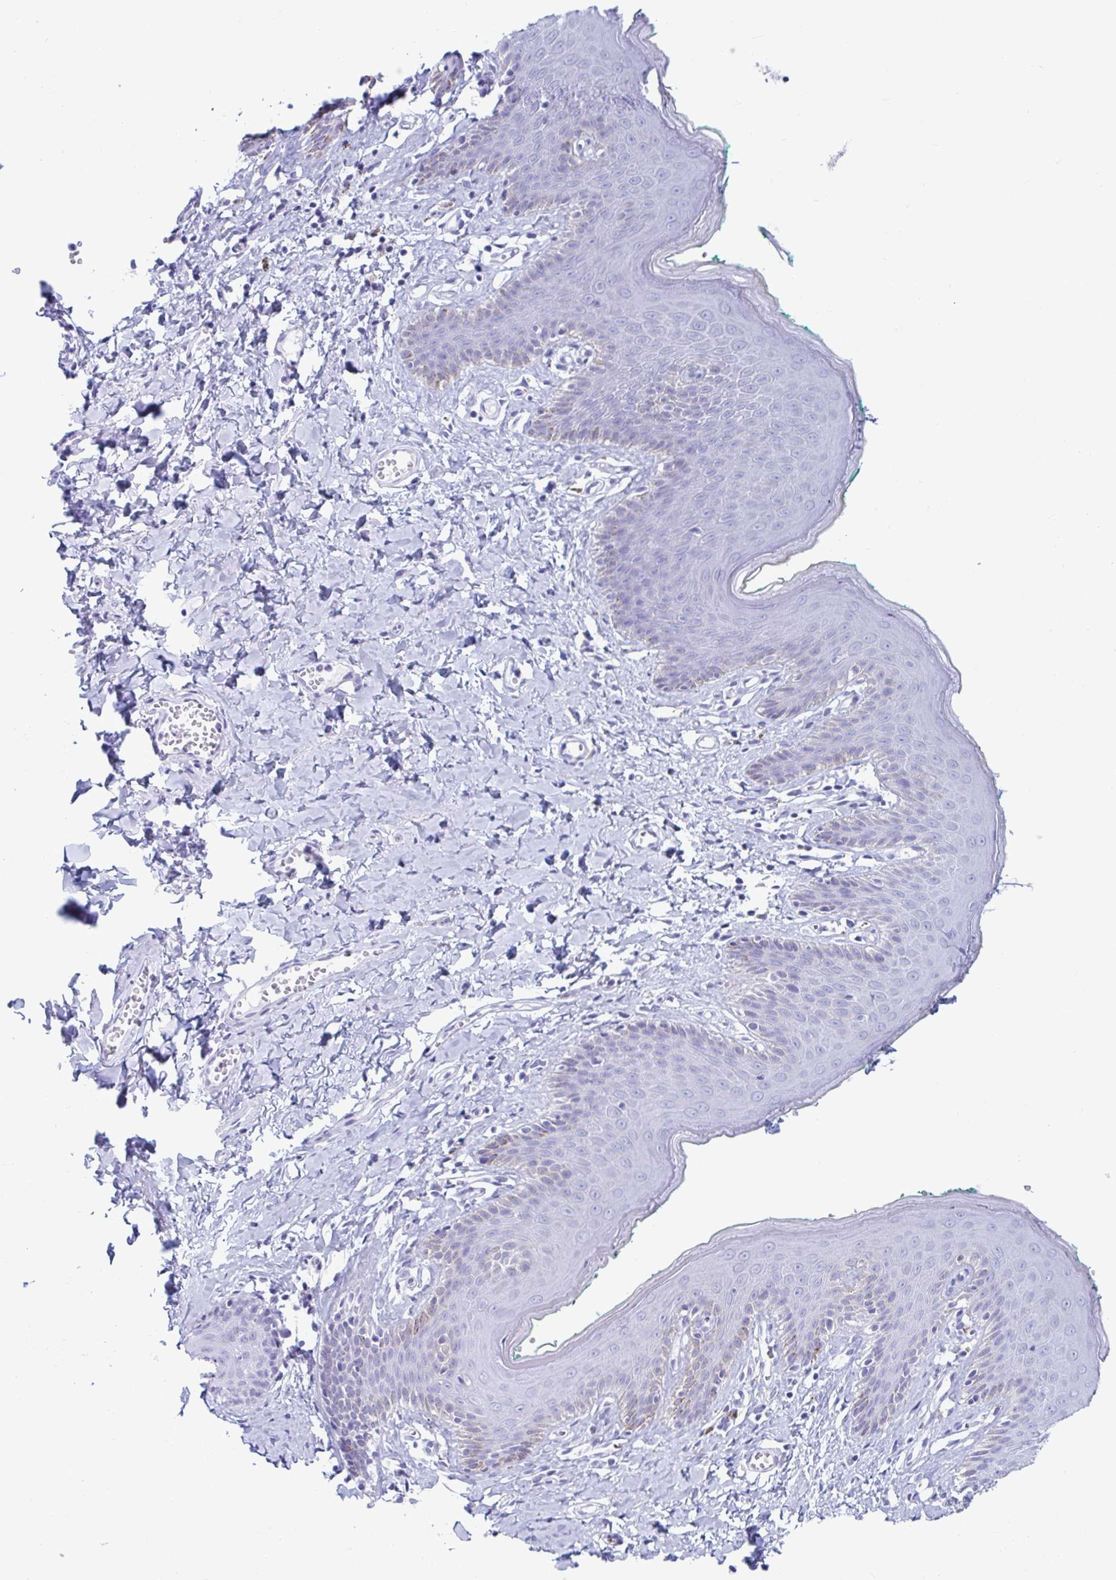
{"staining": {"intensity": "negative", "quantity": "none", "location": "none"}, "tissue": "skin", "cell_type": "Epidermal cells", "image_type": "normal", "snomed": [{"axis": "morphology", "description": "Normal tissue, NOS"}, {"axis": "topography", "description": "Vulva"}, {"axis": "topography", "description": "Peripheral nerve tissue"}], "caption": "IHC micrograph of normal skin: human skin stained with DAB demonstrates no significant protein expression in epidermal cells.", "gene": "GKN2", "patient": {"sex": "female", "age": 66}}